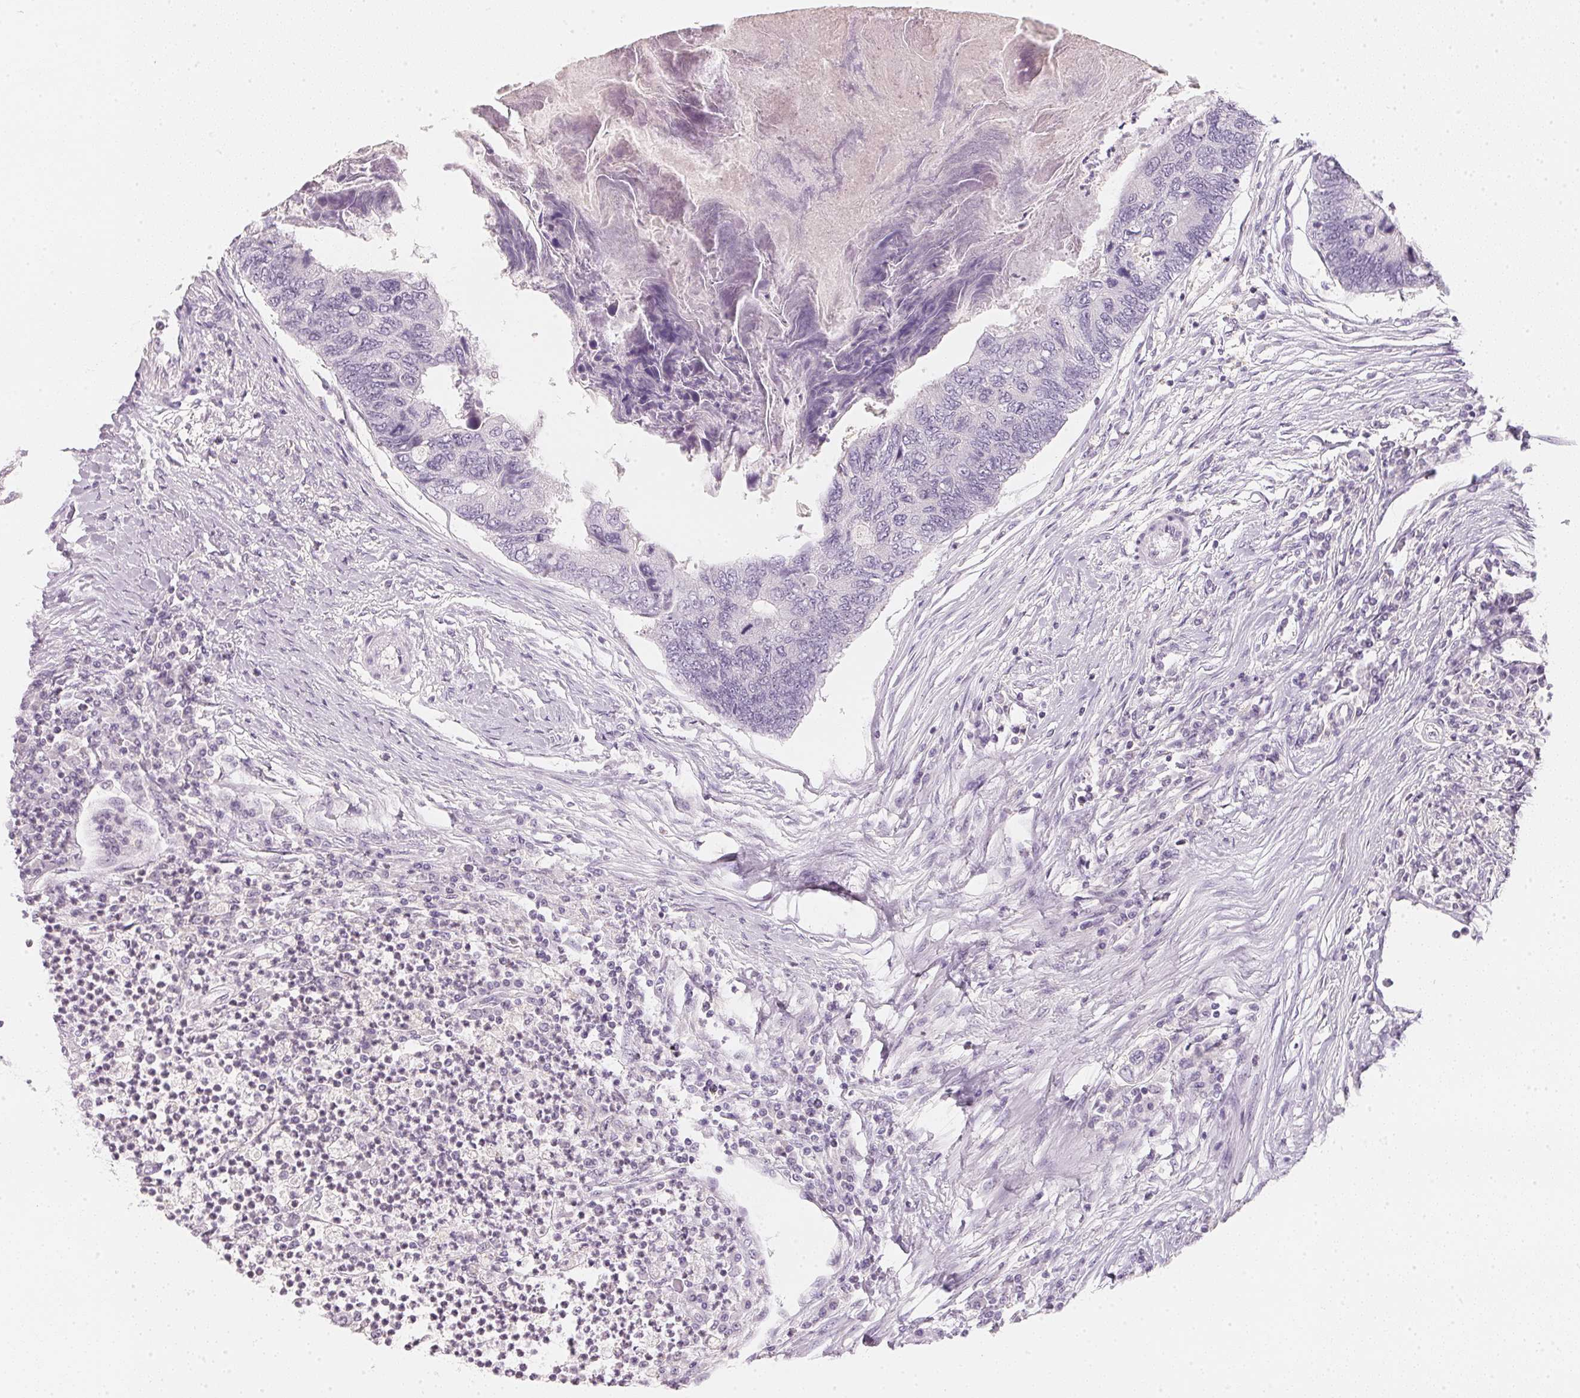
{"staining": {"intensity": "negative", "quantity": "none", "location": "none"}, "tissue": "colorectal cancer", "cell_type": "Tumor cells", "image_type": "cancer", "snomed": [{"axis": "morphology", "description": "Adenocarcinoma, NOS"}, {"axis": "topography", "description": "Colon"}], "caption": "DAB (3,3'-diaminobenzidine) immunohistochemical staining of human colorectal cancer reveals no significant expression in tumor cells.", "gene": "CFAP276", "patient": {"sex": "female", "age": 67}}